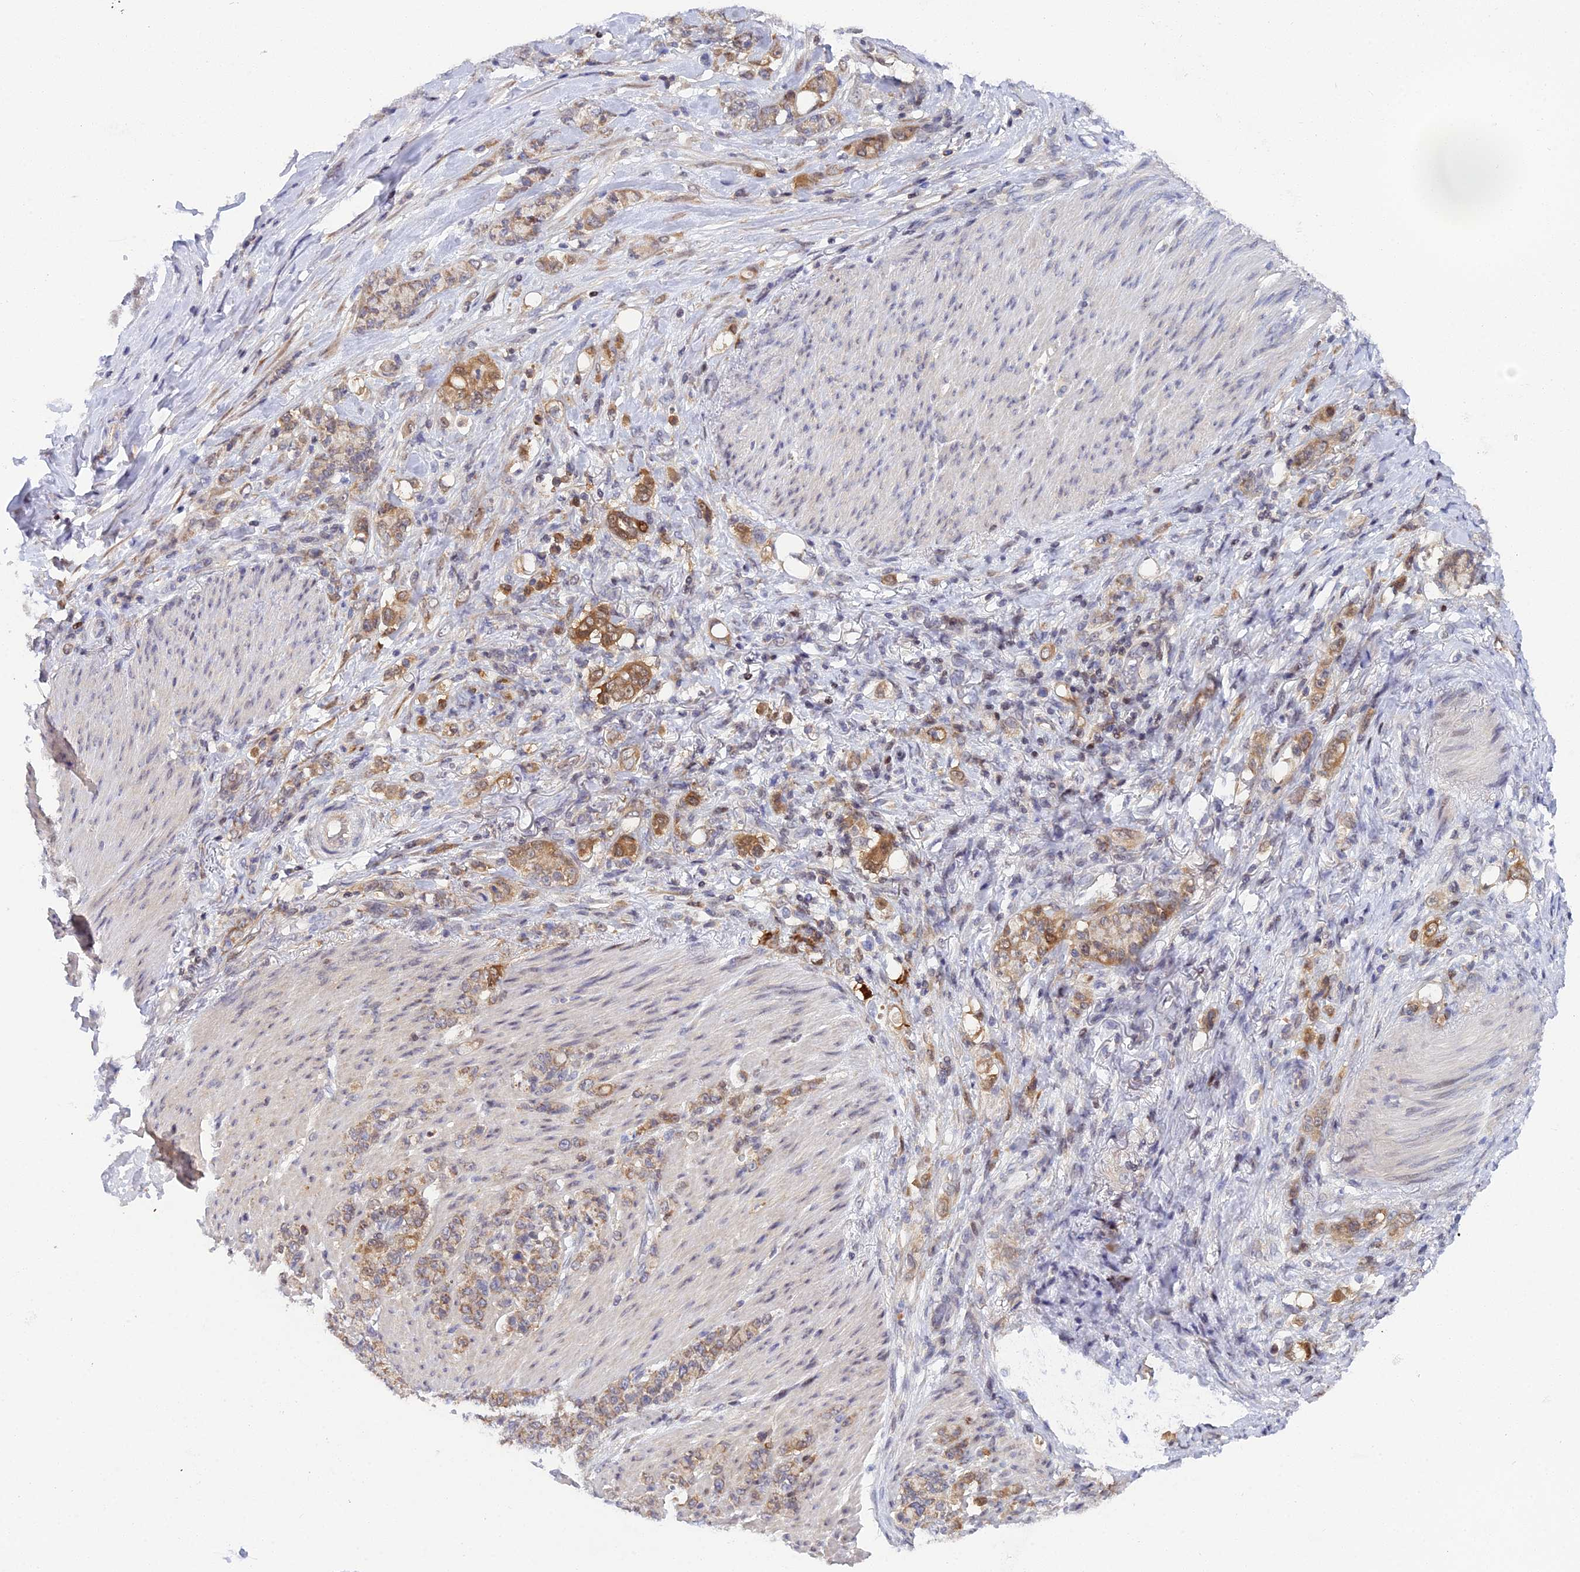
{"staining": {"intensity": "moderate", "quantity": ">75%", "location": "cytoplasmic/membranous"}, "tissue": "stomach cancer", "cell_type": "Tumor cells", "image_type": "cancer", "snomed": [{"axis": "morphology", "description": "Adenocarcinoma, NOS"}, {"axis": "topography", "description": "Stomach"}], "caption": "Immunohistochemical staining of stomach cancer reveals moderate cytoplasmic/membranous protein expression in about >75% of tumor cells.", "gene": "ELOA2", "patient": {"sex": "female", "age": 79}}